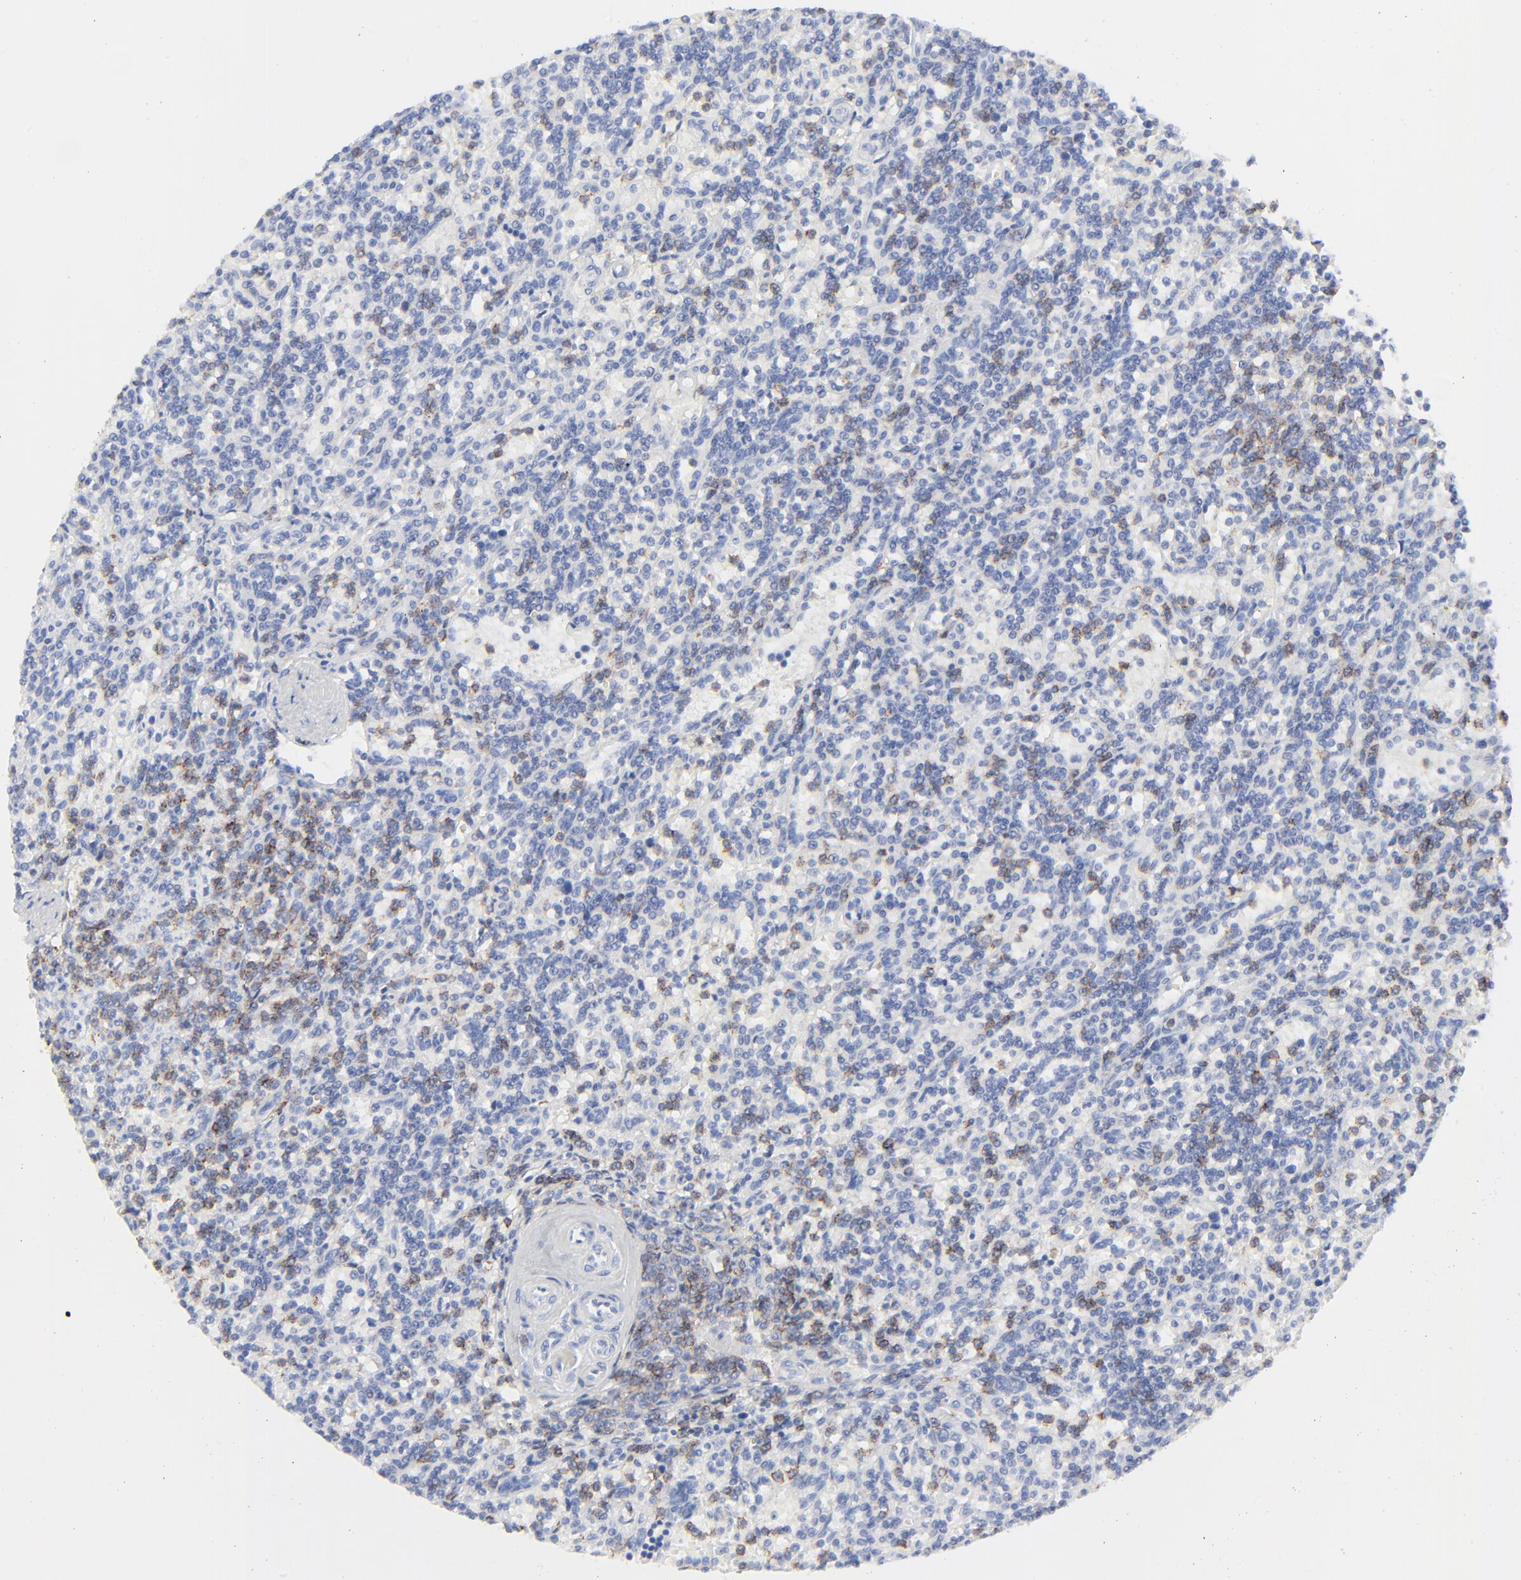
{"staining": {"intensity": "negative", "quantity": "none", "location": "none"}, "tissue": "lymphoma", "cell_type": "Tumor cells", "image_type": "cancer", "snomed": [{"axis": "morphology", "description": "Malignant lymphoma, non-Hodgkin's type, Low grade"}, {"axis": "topography", "description": "Spleen"}], "caption": "There is no significant expression in tumor cells of lymphoma.", "gene": "LCK", "patient": {"sex": "male", "age": 73}}